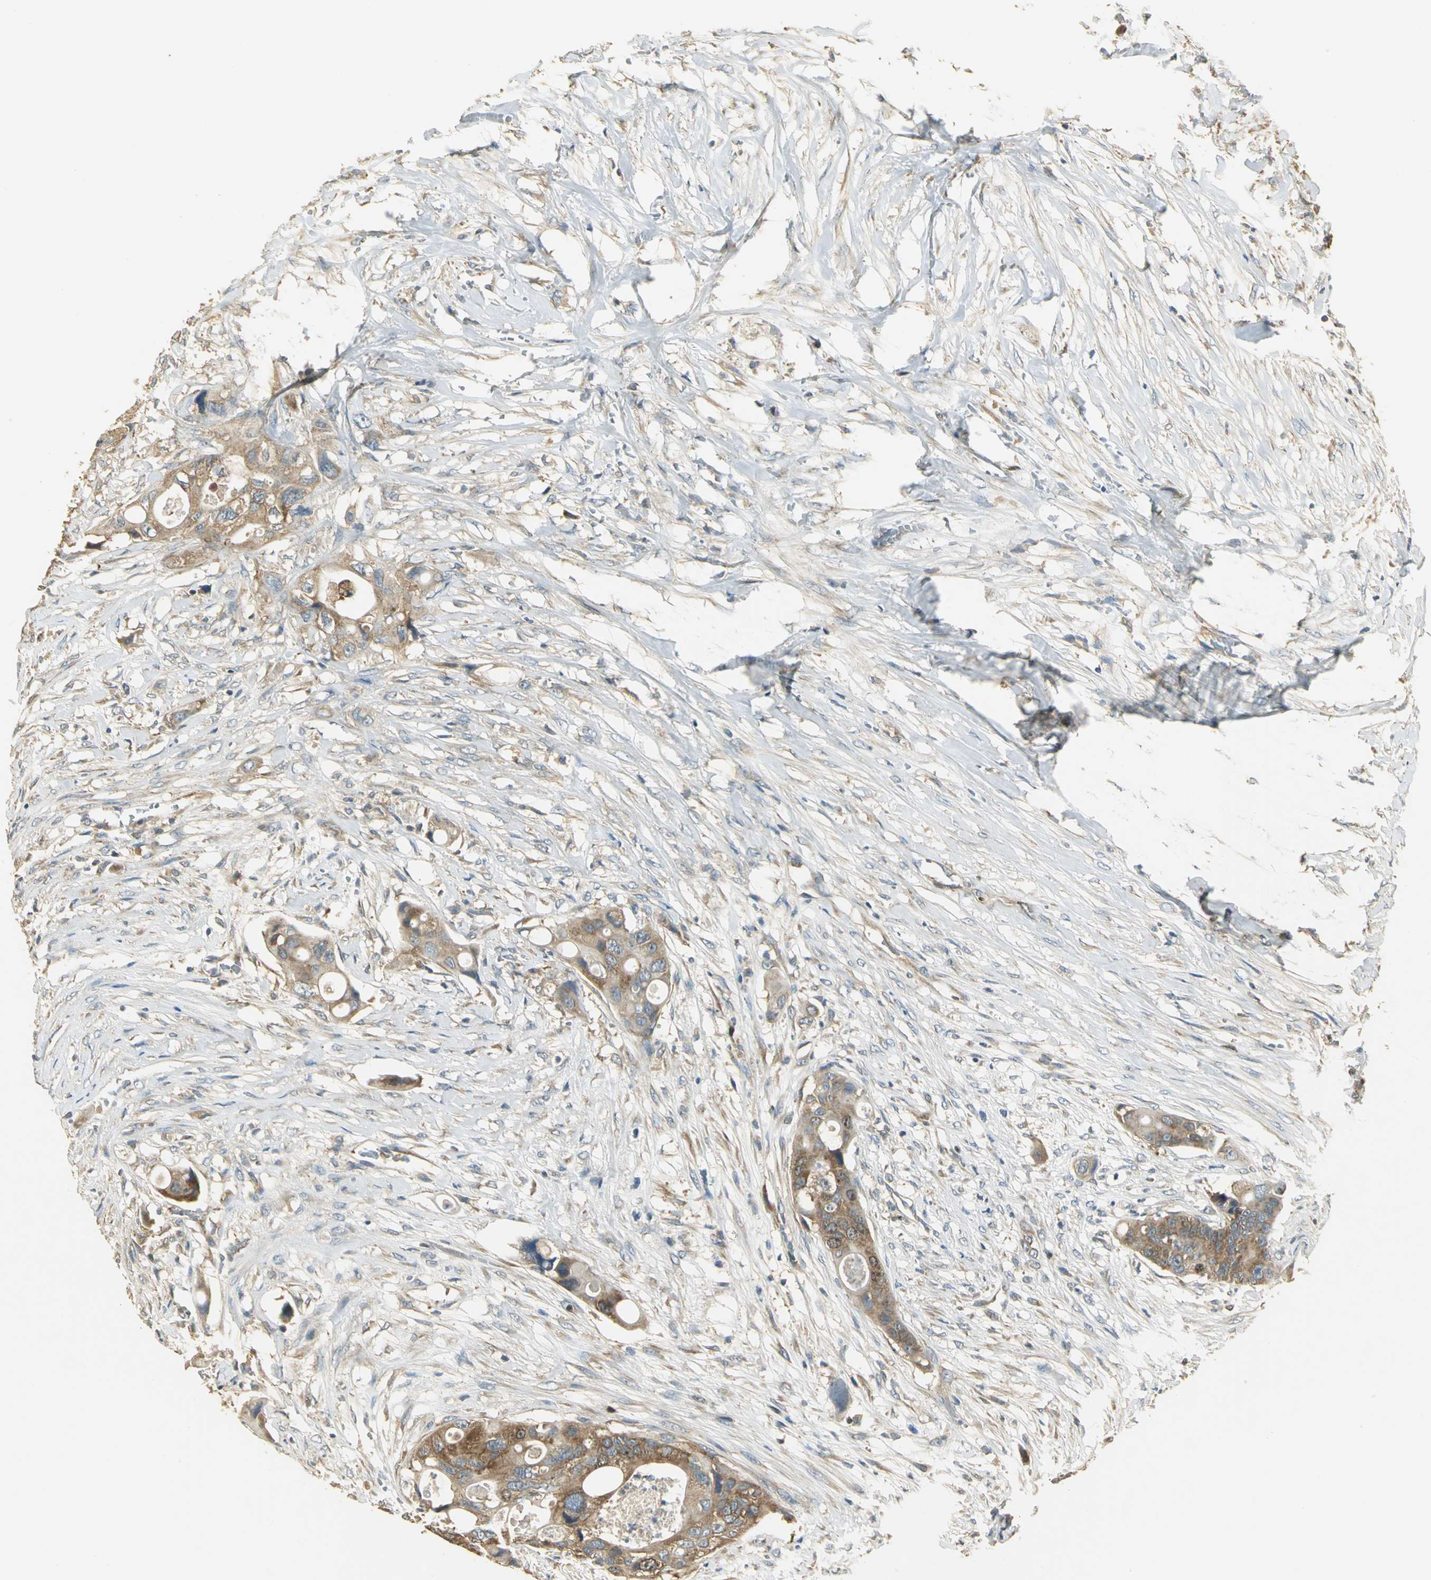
{"staining": {"intensity": "moderate", "quantity": ">75%", "location": "cytoplasmic/membranous"}, "tissue": "colorectal cancer", "cell_type": "Tumor cells", "image_type": "cancer", "snomed": [{"axis": "morphology", "description": "Adenocarcinoma, NOS"}, {"axis": "topography", "description": "Colon"}], "caption": "An image of colorectal cancer (adenocarcinoma) stained for a protein reveals moderate cytoplasmic/membranous brown staining in tumor cells. (brown staining indicates protein expression, while blue staining denotes nuclei).", "gene": "RARS1", "patient": {"sex": "female", "age": 57}}